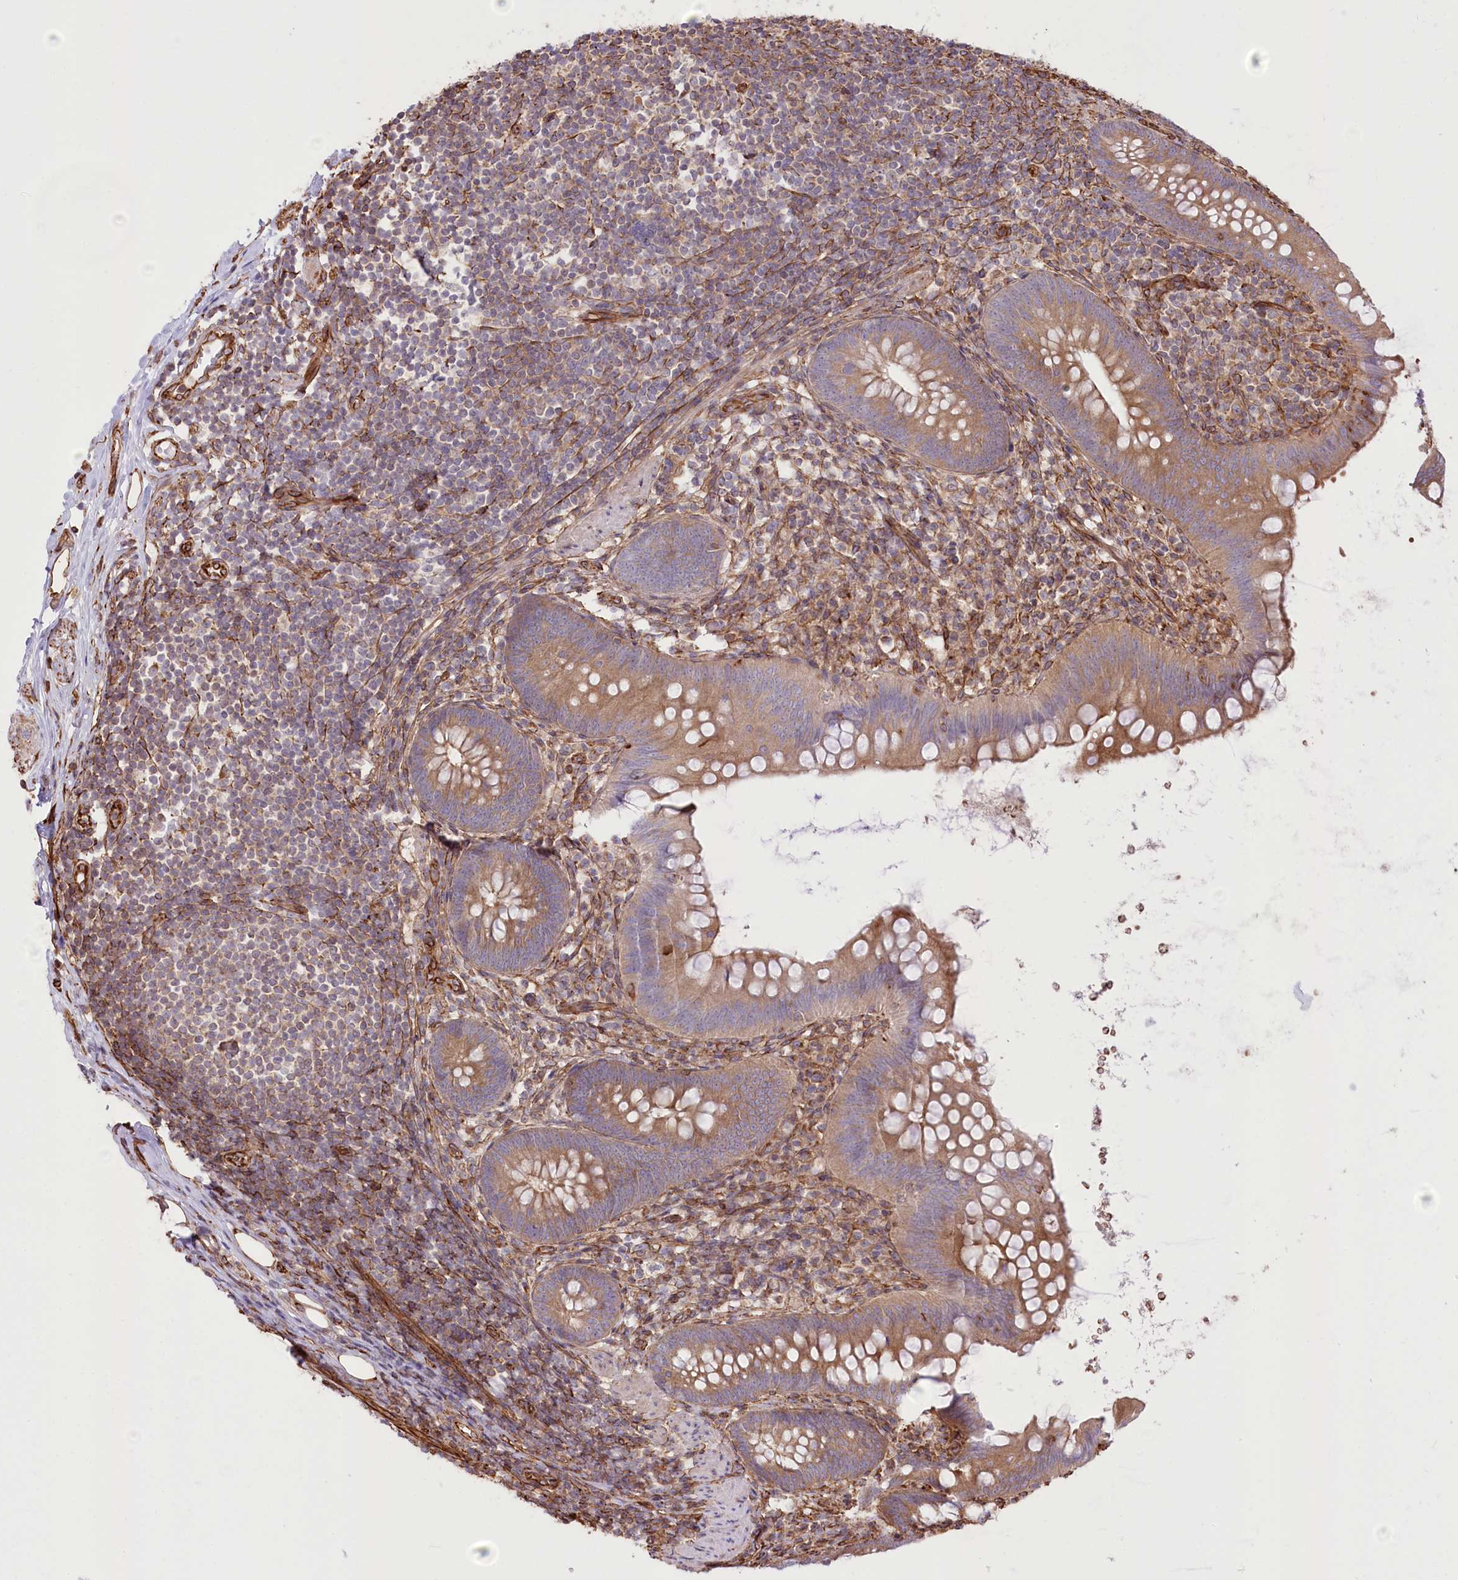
{"staining": {"intensity": "moderate", "quantity": "25%-75%", "location": "cytoplasmic/membranous"}, "tissue": "appendix", "cell_type": "Glandular cells", "image_type": "normal", "snomed": [{"axis": "morphology", "description": "Normal tissue, NOS"}, {"axis": "topography", "description": "Appendix"}], "caption": "A brown stain highlights moderate cytoplasmic/membranous positivity of a protein in glandular cells of unremarkable appendix. The staining was performed using DAB (3,3'-diaminobenzidine), with brown indicating positive protein expression. Nuclei are stained blue with hematoxylin.", "gene": "TTC1", "patient": {"sex": "female", "age": 62}}